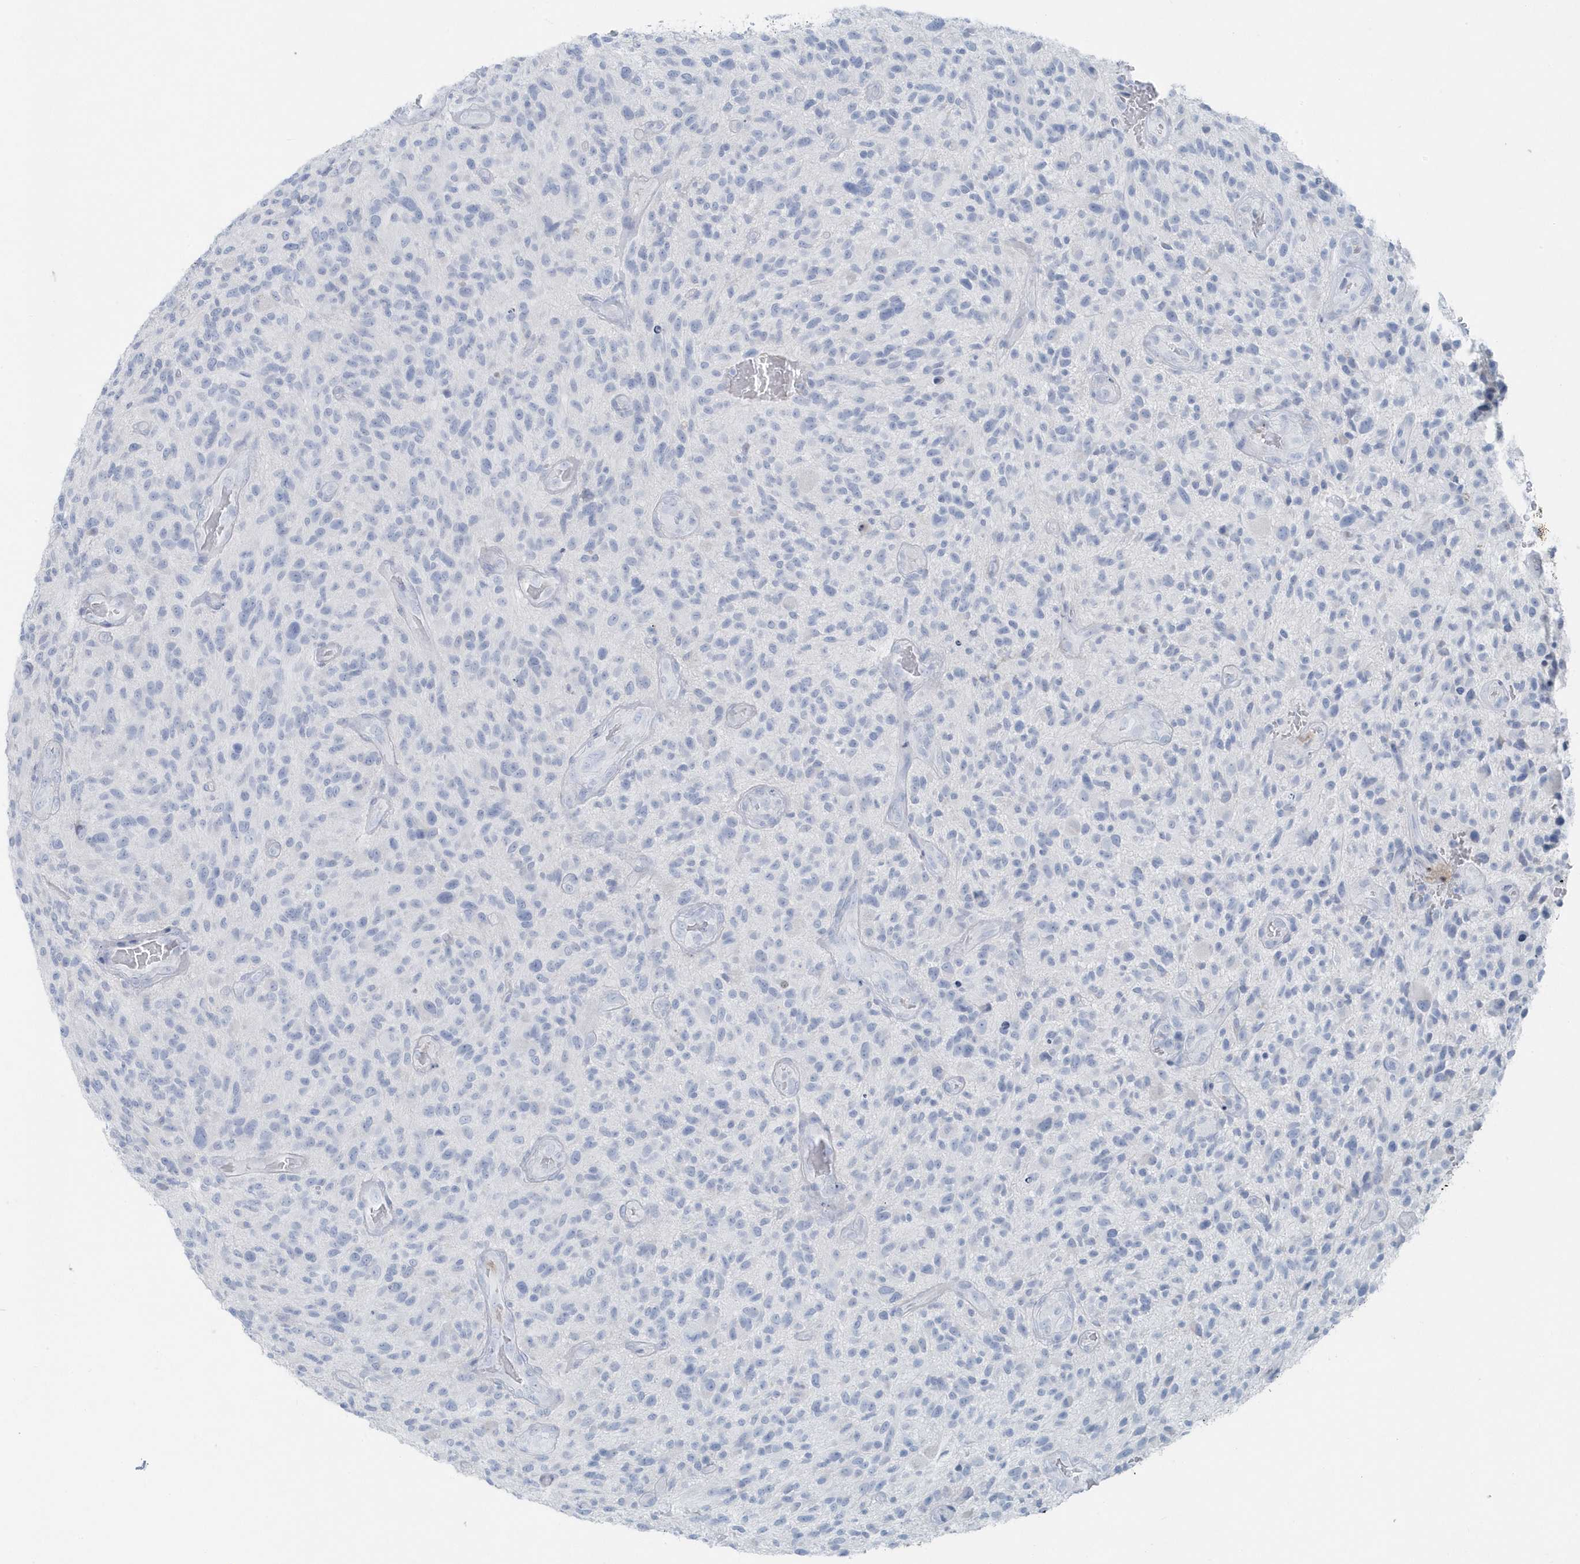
{"staining": {"intensity": "negative", "quantity": "none", "location": "none"}, "tissue": "glioma", "cell_type": "Tumor cells", "image_type": "cancer", "snomed": [{"axis": "morphology", "description": "Glioma, malignant, High grade"}, {"axis": "topography", "description": "Brain"}], "caption": "Immunohistochemistry (IHC) micrograph of malignant glioma (high-grade) stained for a protein (brown), which exhibits no staining in tumor cells.", "gene": "FAM98A", "patient": {"sex": "male", "age": 47}}